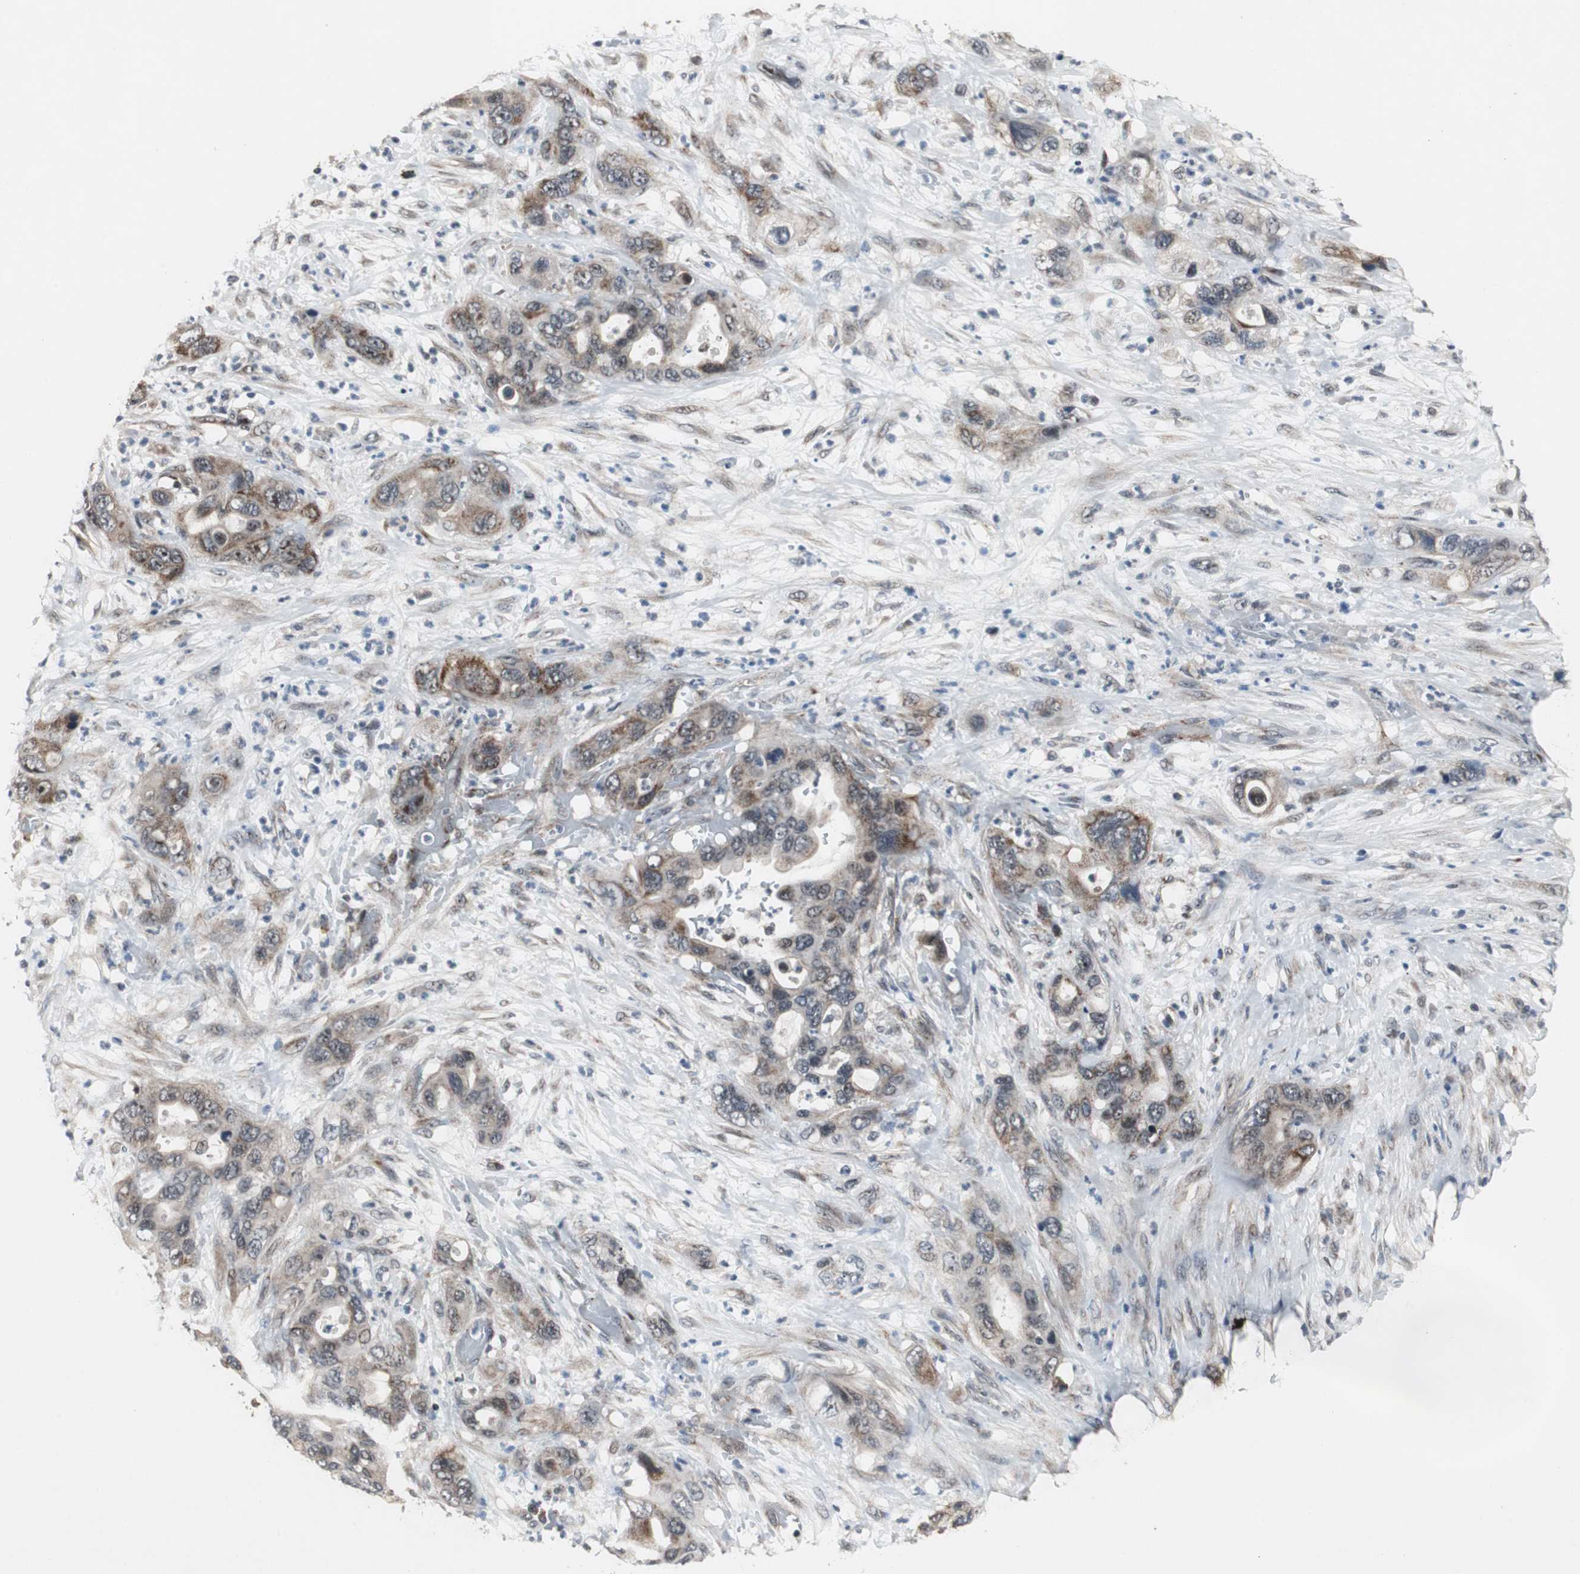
{"staining": {"intensity": "moderate", "quantity": "25%-75%", "location": "cytoplasmic/membranous"}, "tissue": "pancreatic cancer", "cell_type": "Tumor cells", "image_type": "cancer", "snomed": [{"axis": "morphology", "description": "Adenocarcinoma, NOS"}, {"axis": "topography", "description": "Pancreas"}], "caption": "There is medium levels of moderate cytoplasmic/membranous expression in tumor cells of pancreatic adenocarcinoma, as demonstrated by immunohistochemical staining (brown color).", "gene": "MRPL40", "patient": {"sex": "female", "age": 71}}